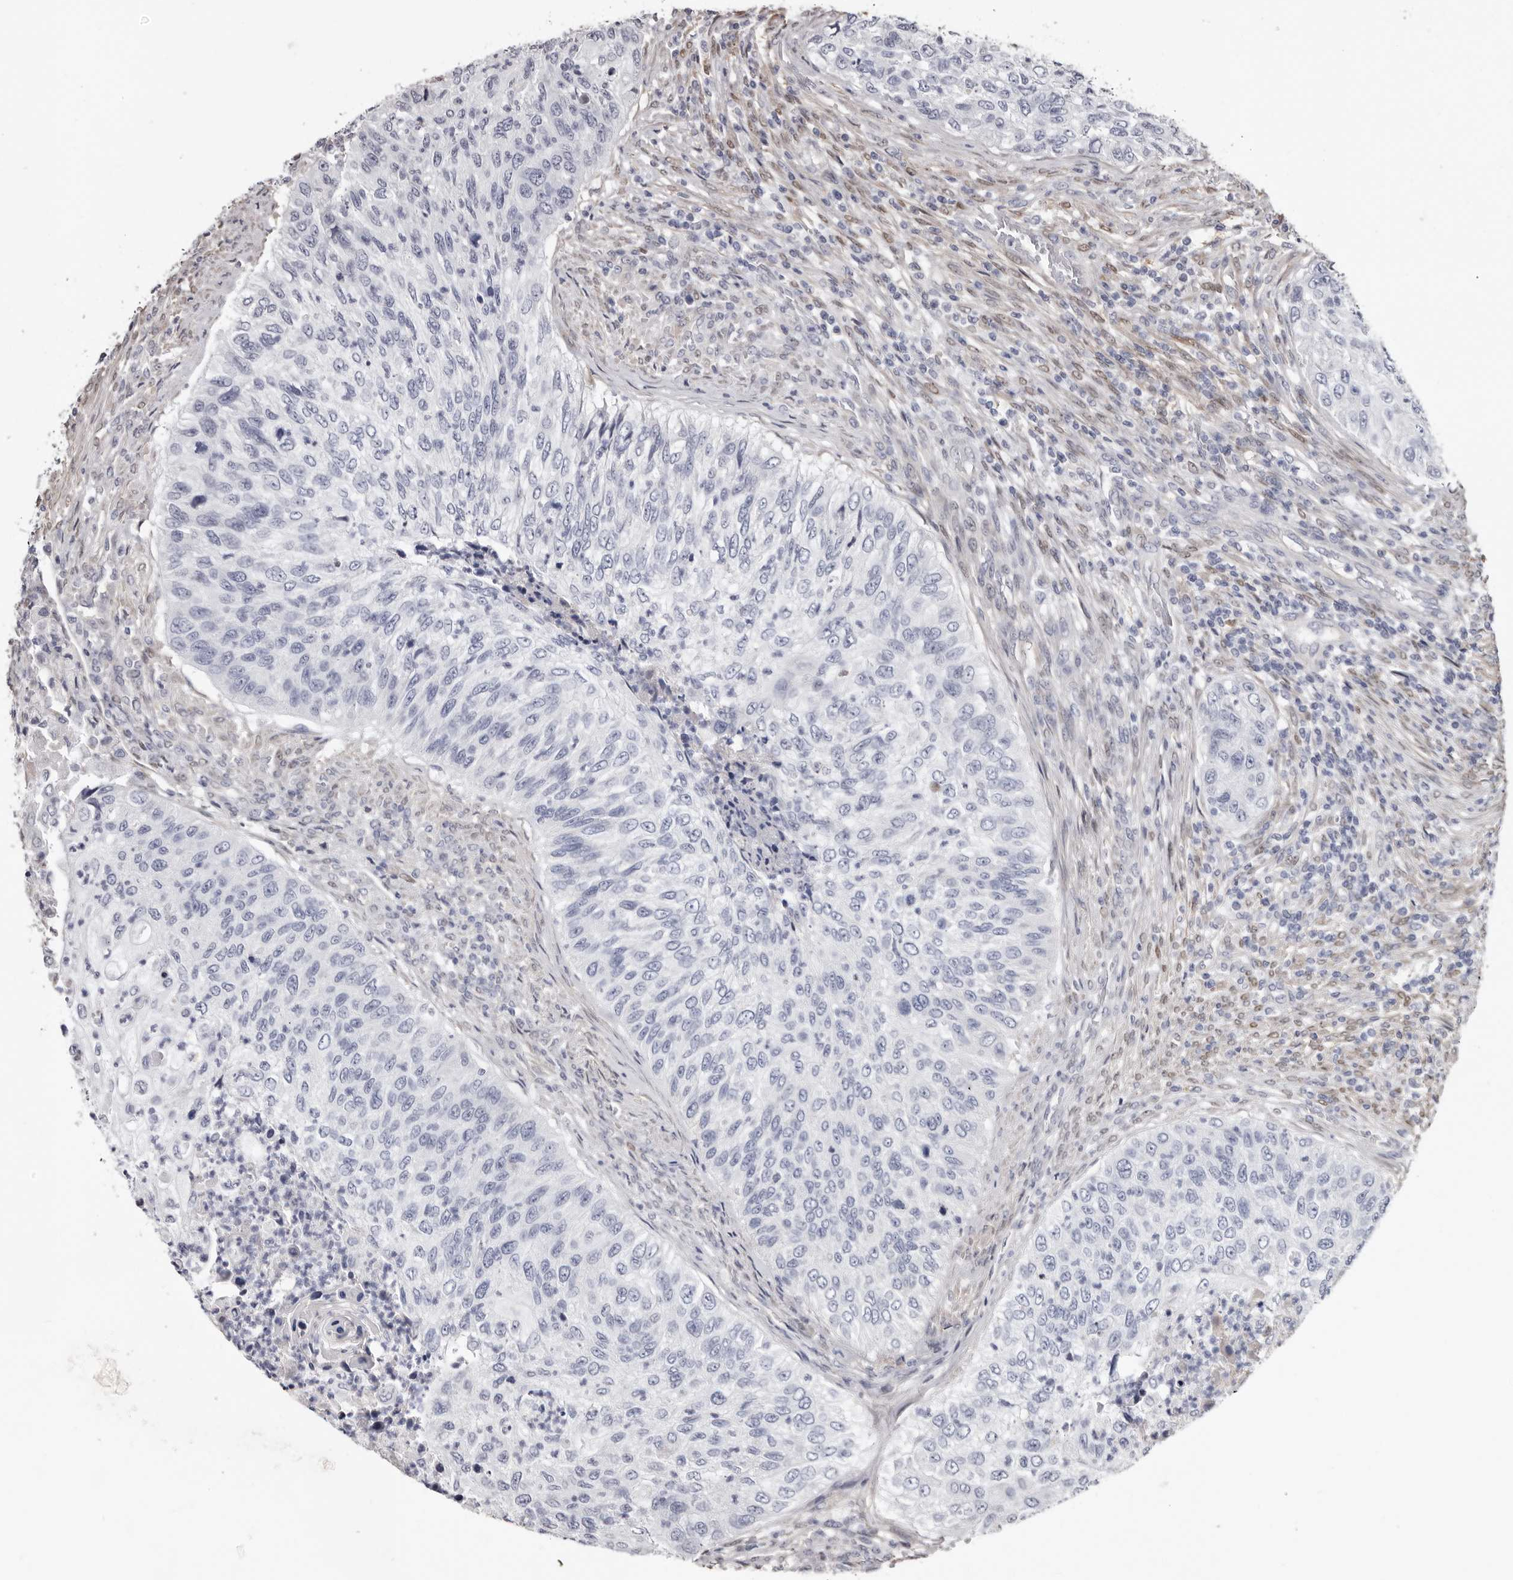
{"staining": {"intensity": "negative", "quantity": "none", "location": "none"}, "tissue": "urothelial cancer", "cell_type": "Tumor cells", "image_type": "cancer", "snomed": [{"axis": "morphology", "description": "Urothelial carcinoma, High grade"}, {"axis": "topography", "description": "Urinary bladder"}], "caption": "DAB (3,3'-diaminobenzidine) immunohistochemical staining of human urothelial cancer displays no significant positivity in tumor cells.", "gene": "KHDRBS2", "patient": {"sex": "female", "age": 60}}